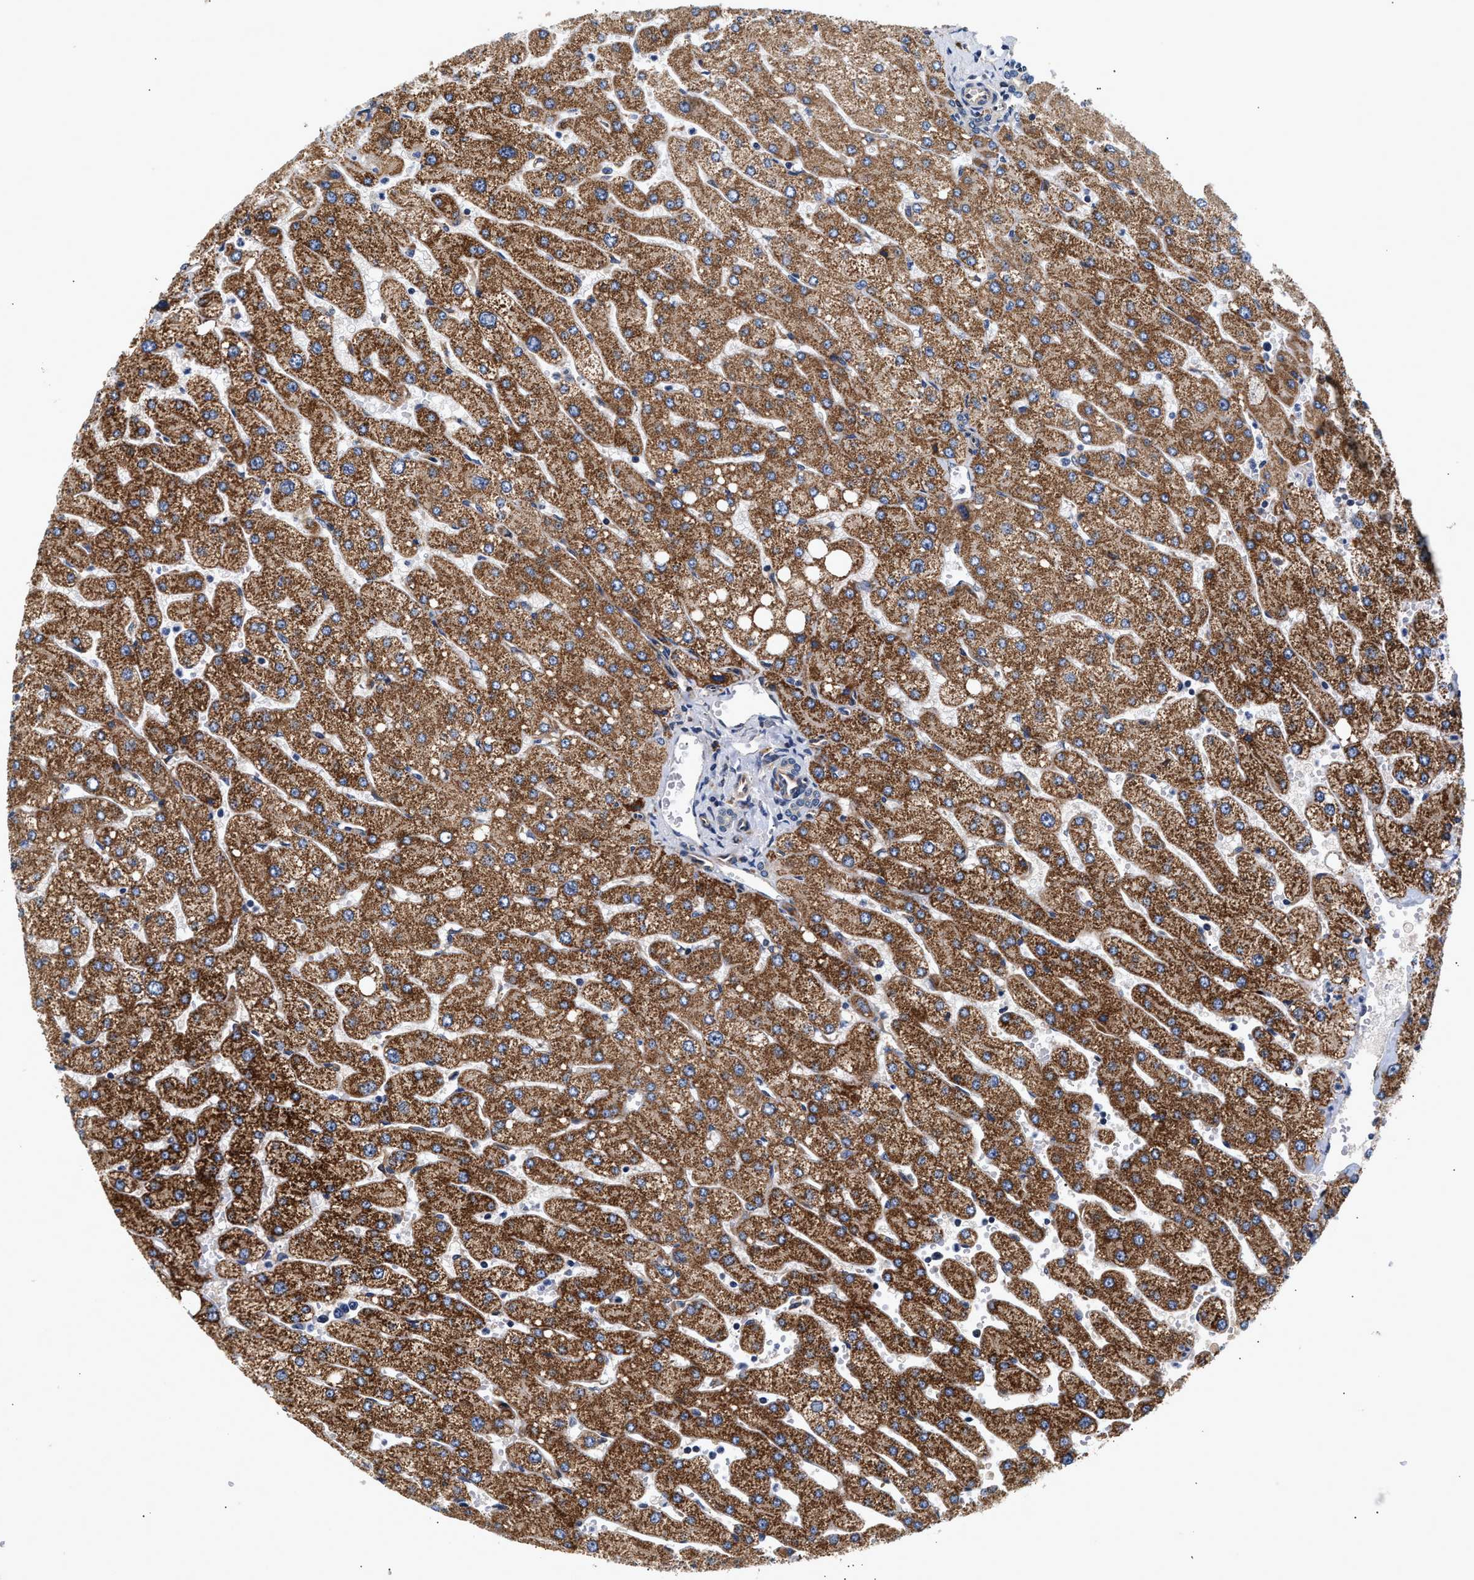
{"staining": {"intensity": "weak", "quantity": "<25%", "location": "cytoplasmic/membranous"}, "tissue": "liver", "cell_type": "Cholangiocytes", "image_type": "normal", "snomed": [{"axis": "morphology", "description": "Normal tissue, NOS"}, {"axis": "topography", "description": "Liver"}], "caption": "High power microscopy image of an IHC histopathology image of unremarkable liver, revealing no significant staining in cholangiocytes. Nuclei are stained in blue.", "gene": "IFT74", "patient": {"sex": "male", "age": 55}}